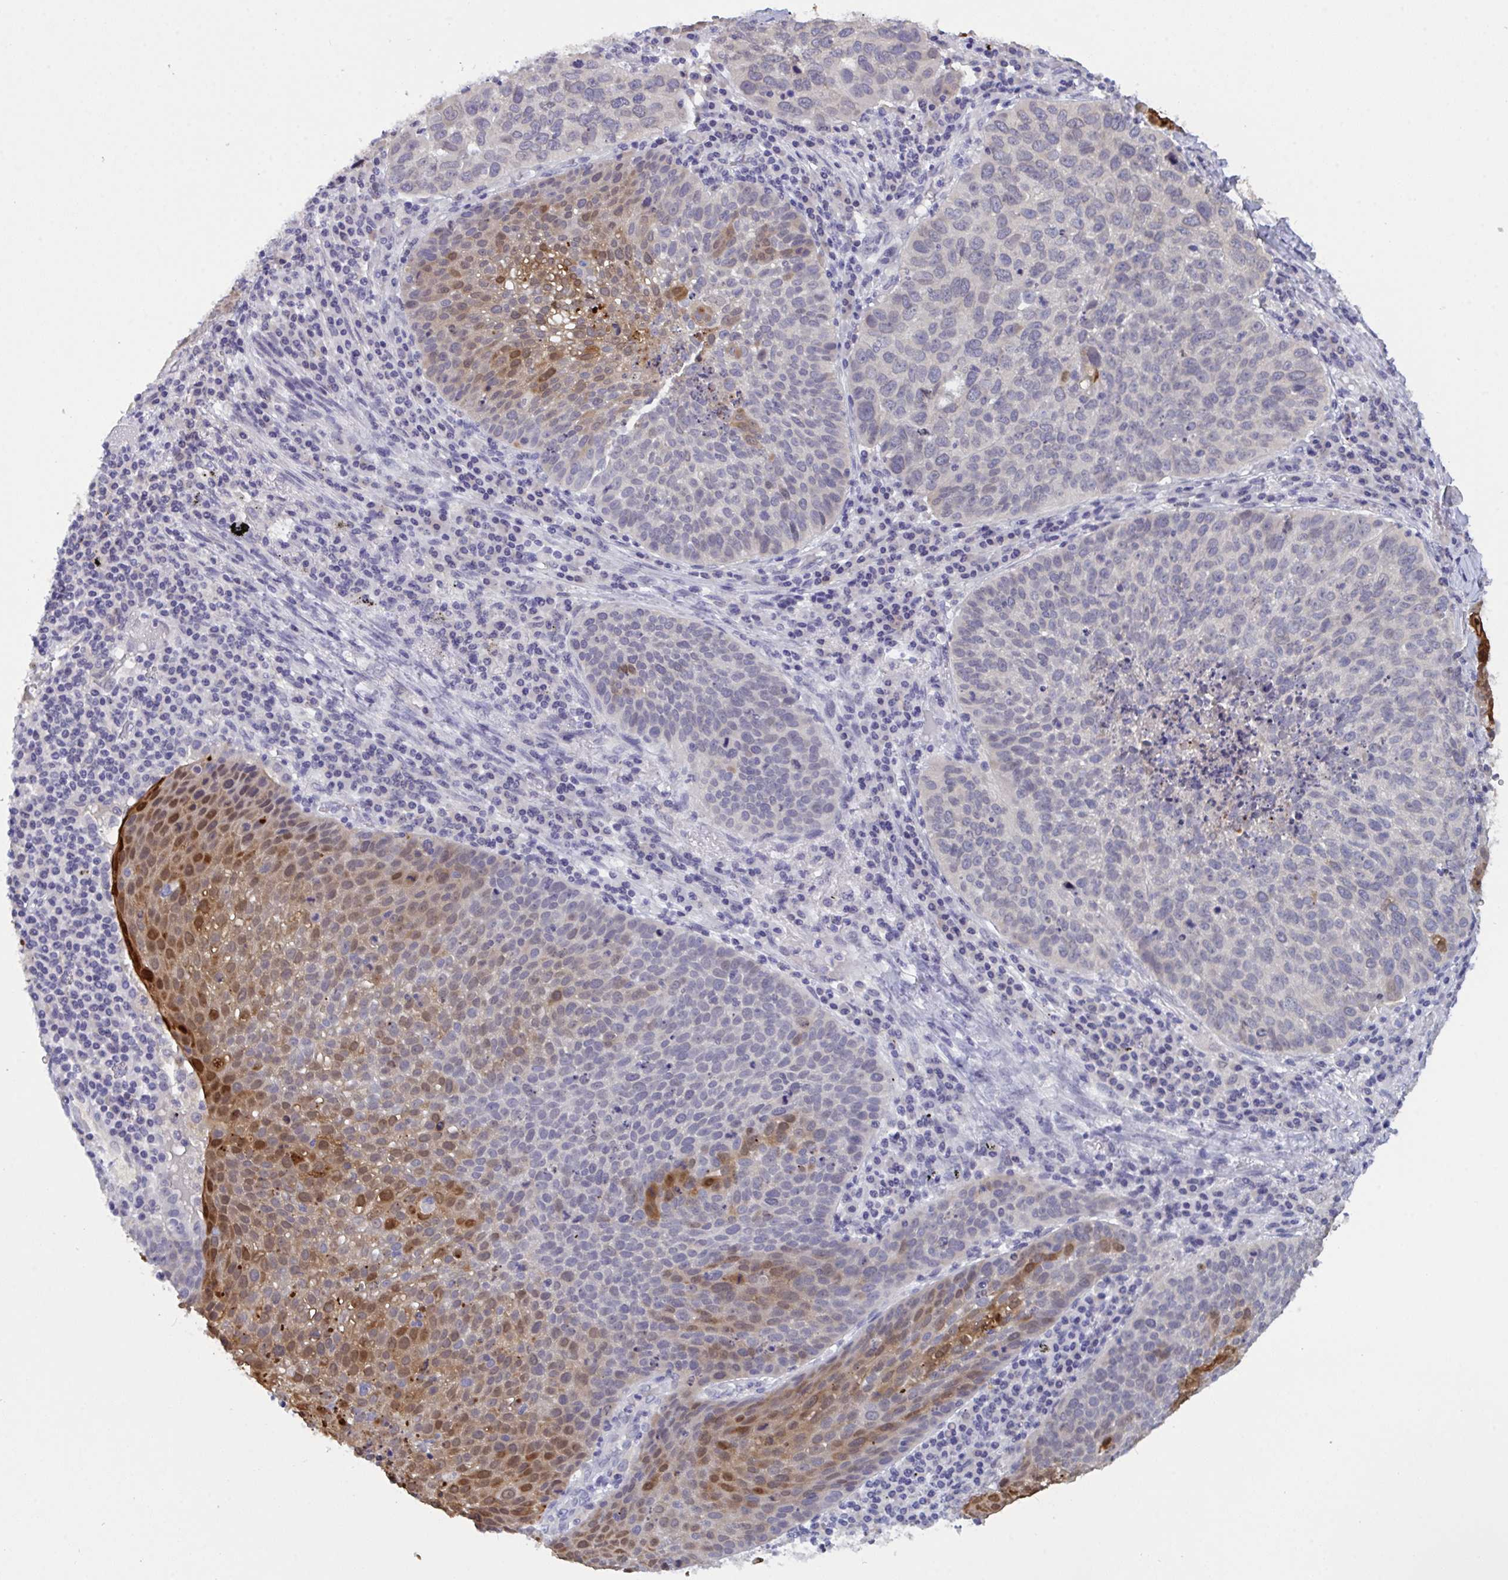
{"staining": {"intensity": "moderate", "quantity": "25%-75%", "location": "cytoplasmic/membranous,nuclear"}, "tissue": "lung cancer", "cell_type": "Tumor cells", "image_type": "cancer", "snomed": [{"axis": "morphology", "description": "Squamous cell carcinoma, NOS"}, {"axis": "topography", "description": "Lung"}], "caption": "Lung cancer was stained to show a protein in brown. There is medium levels of moderate cytoplasmic/membranous and nuclear positivity in approximately 25%-75% of tumor cells. (brown staining indicates protein expression, while blue staining denotes nuclei).", "gene": "SERPINB13", "patient": {"sex": "male", "age": 63}}